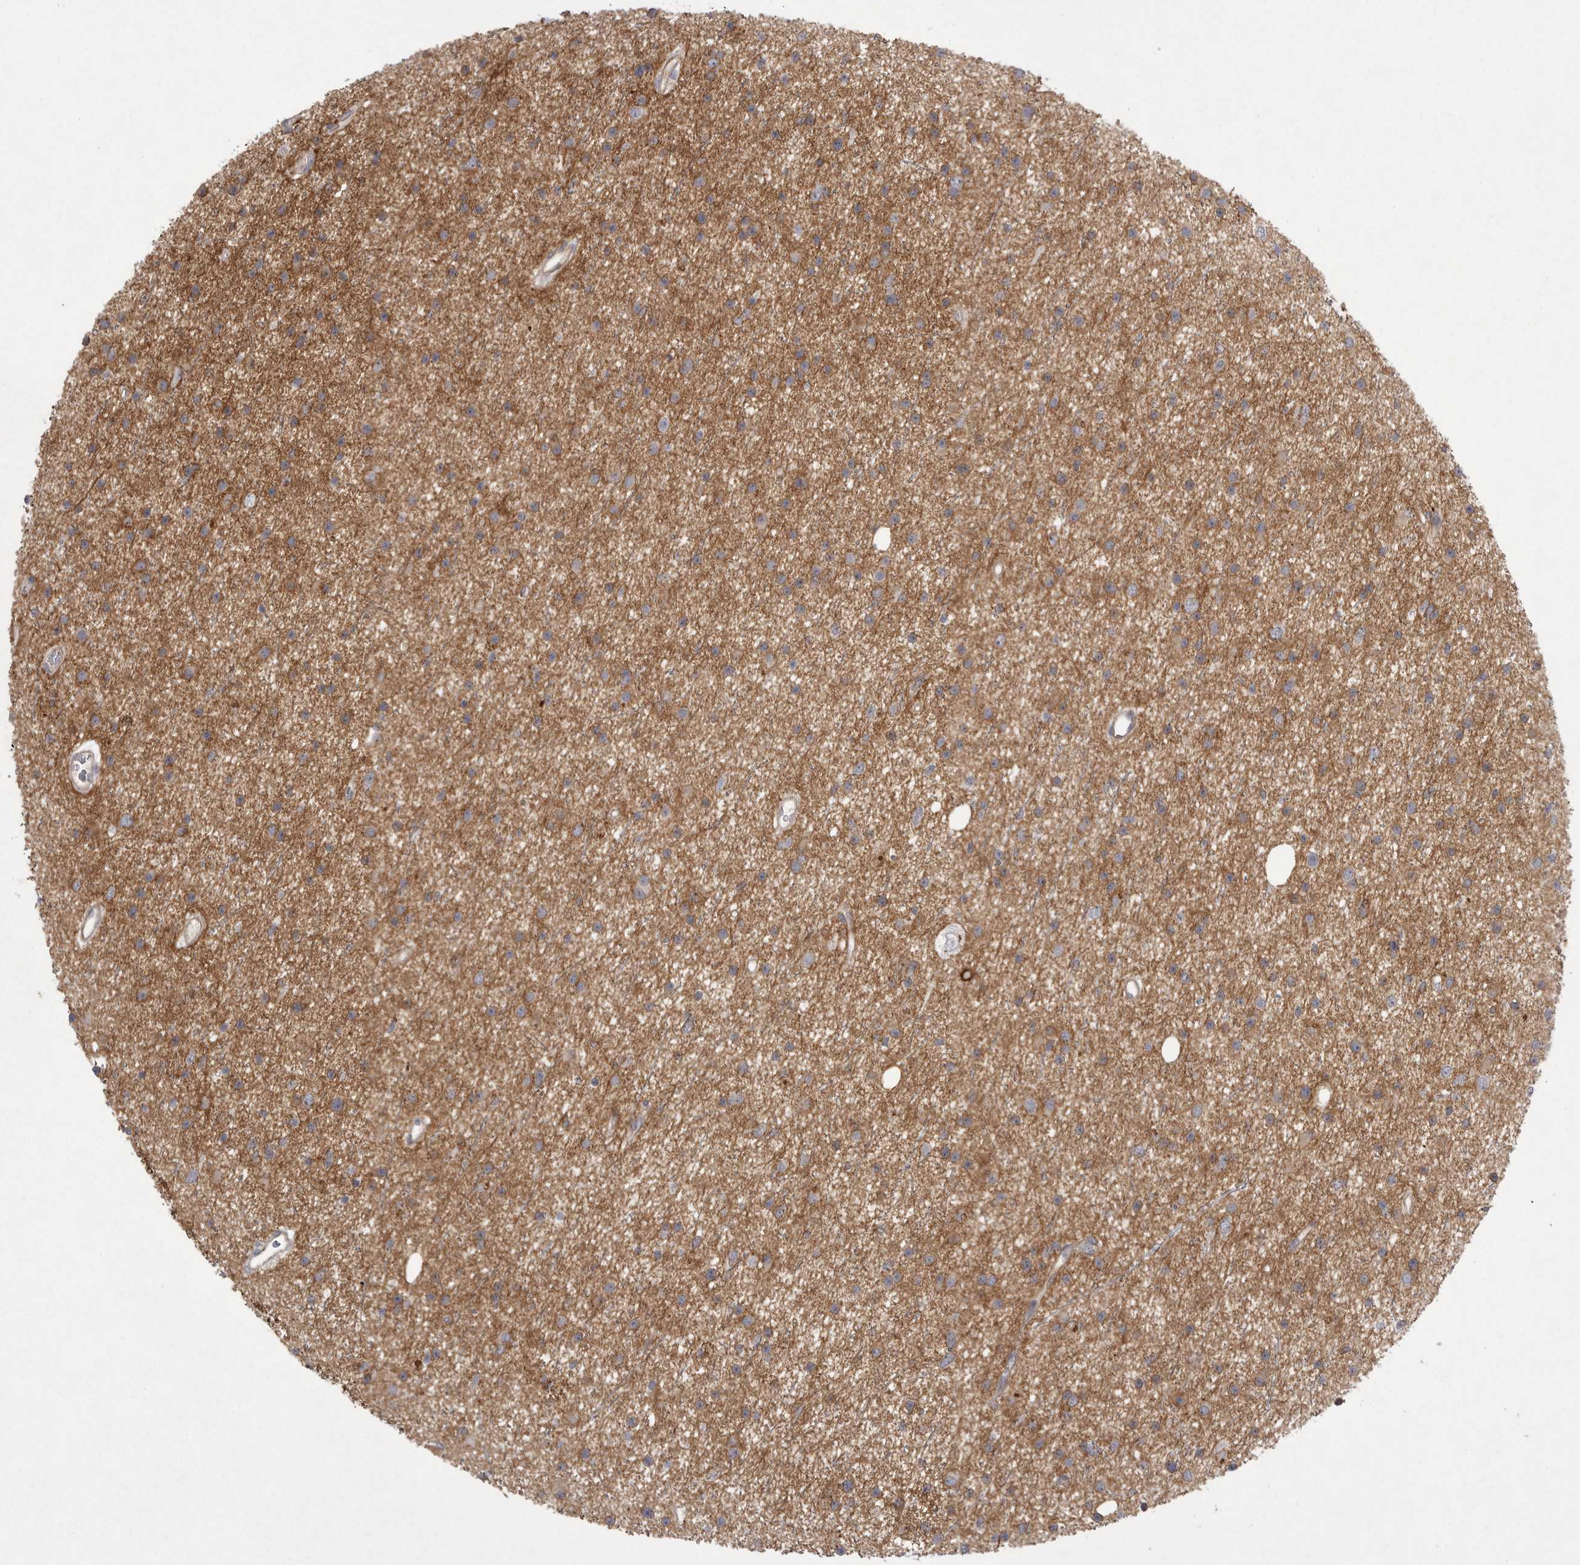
{"staining": {"intensity": "moderate", "quantity": "<25%", "location": "cytoplasmic/membranous"}, "tissue": "glioma", "cell_type": "Tumor cells", "image_type": "cancer", "snomed": [{"axis": "morphology", "description": "Glioma, malignant, Low grade"}, {"axis": "topography", "description": "Cerebral cortex"}], "caption": "Glioma stained with a brown dye displays moderate cytoplasmic/membranous positive expression in about <25% of tumor cells.", "gene": "VANGL2", "patient": {"sex": "female", "age": 39}}